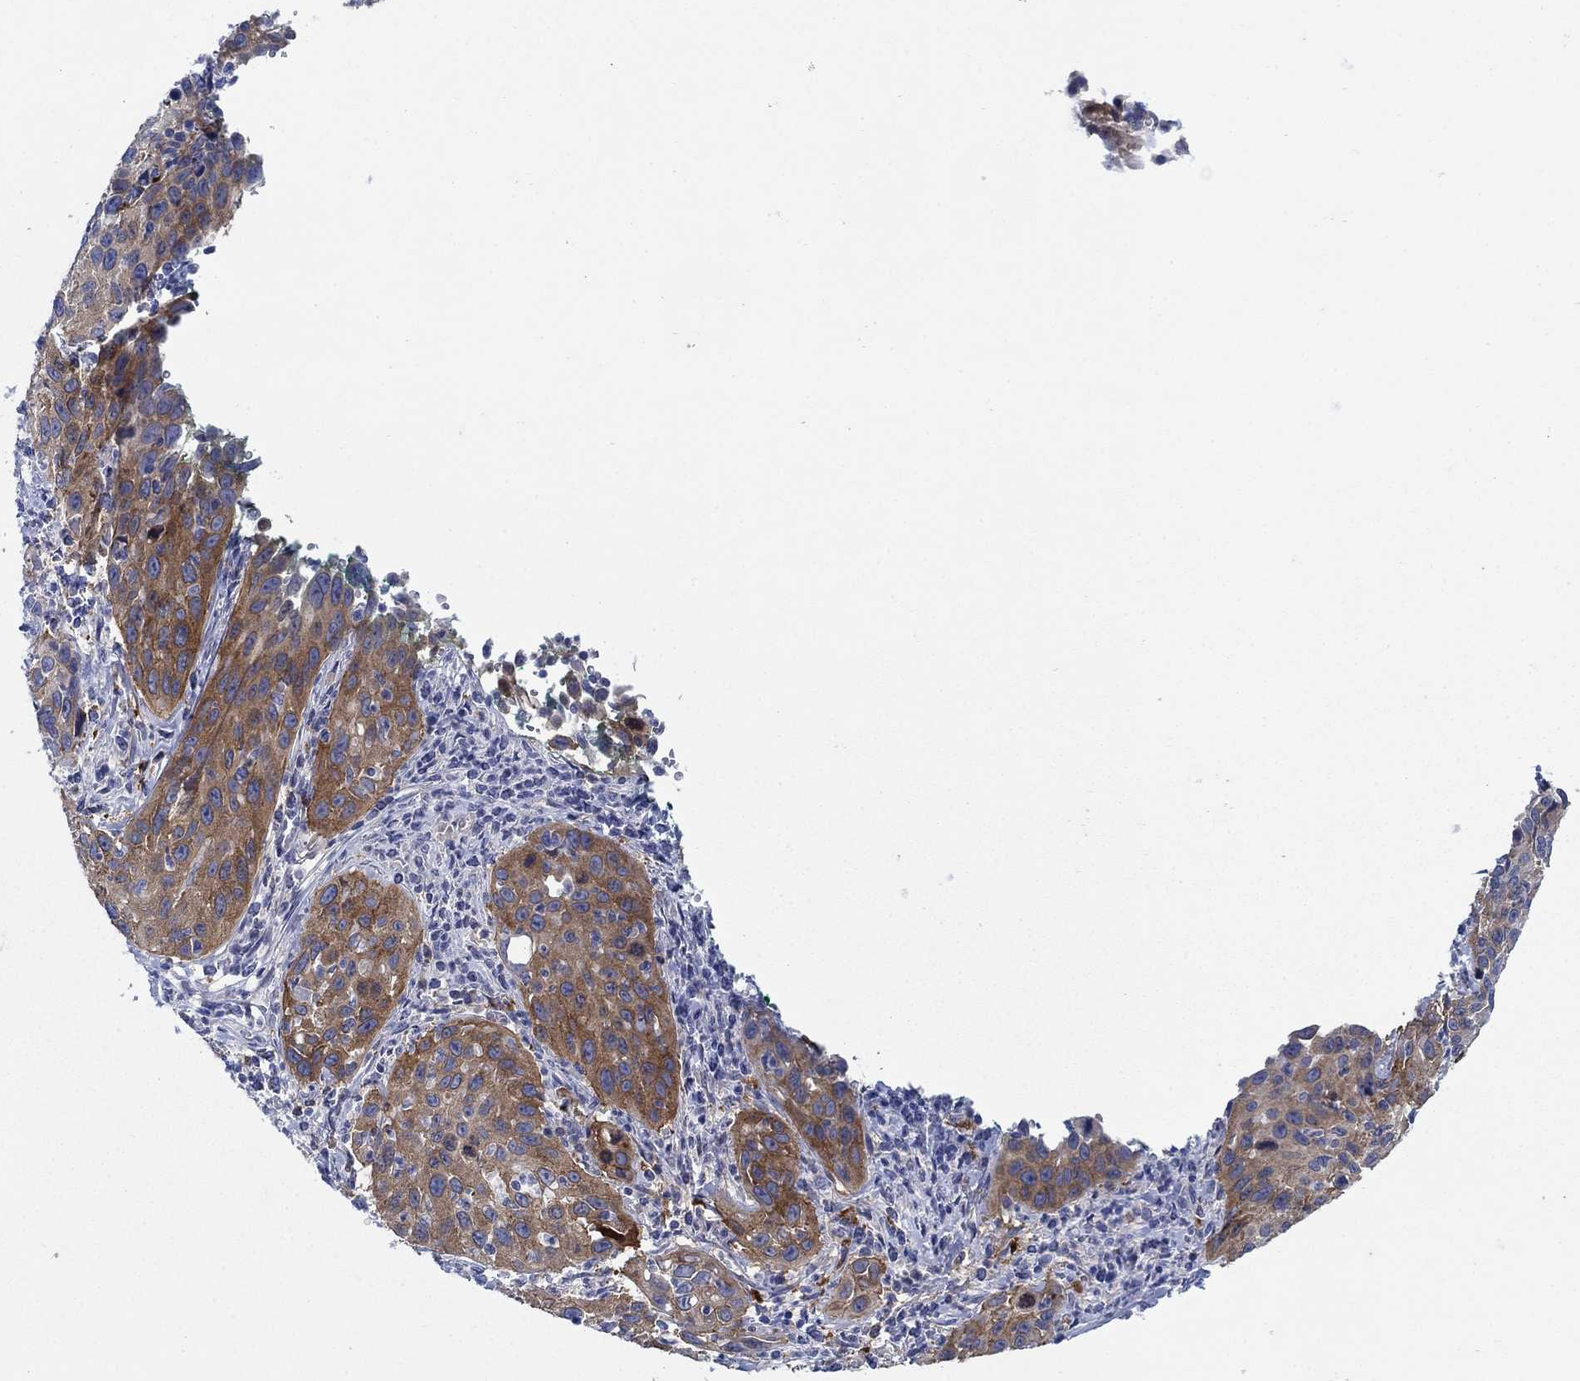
{"staining": {"intensity": "strong", "quantity": ">75%", "location": "cytoplasmic/membranous"}, "tissue": "cervical cancer", "cell_type": "Tumor cells", "image_type": "cancer", "snomed": [{"axis": "morphology", "description": "Squamous cell carcinoma, NOS"}, {"axis": "topography", "description": "Cervix"}], "caption": "Approximately >75% of tumor cells in cervical cancer demonstrate strong cytoplasmic/membranous protein staining as visualized by brown immunohistochemical staining.", "gene": "TRIM16", "patient": {"sex": "female", "age": 26}}